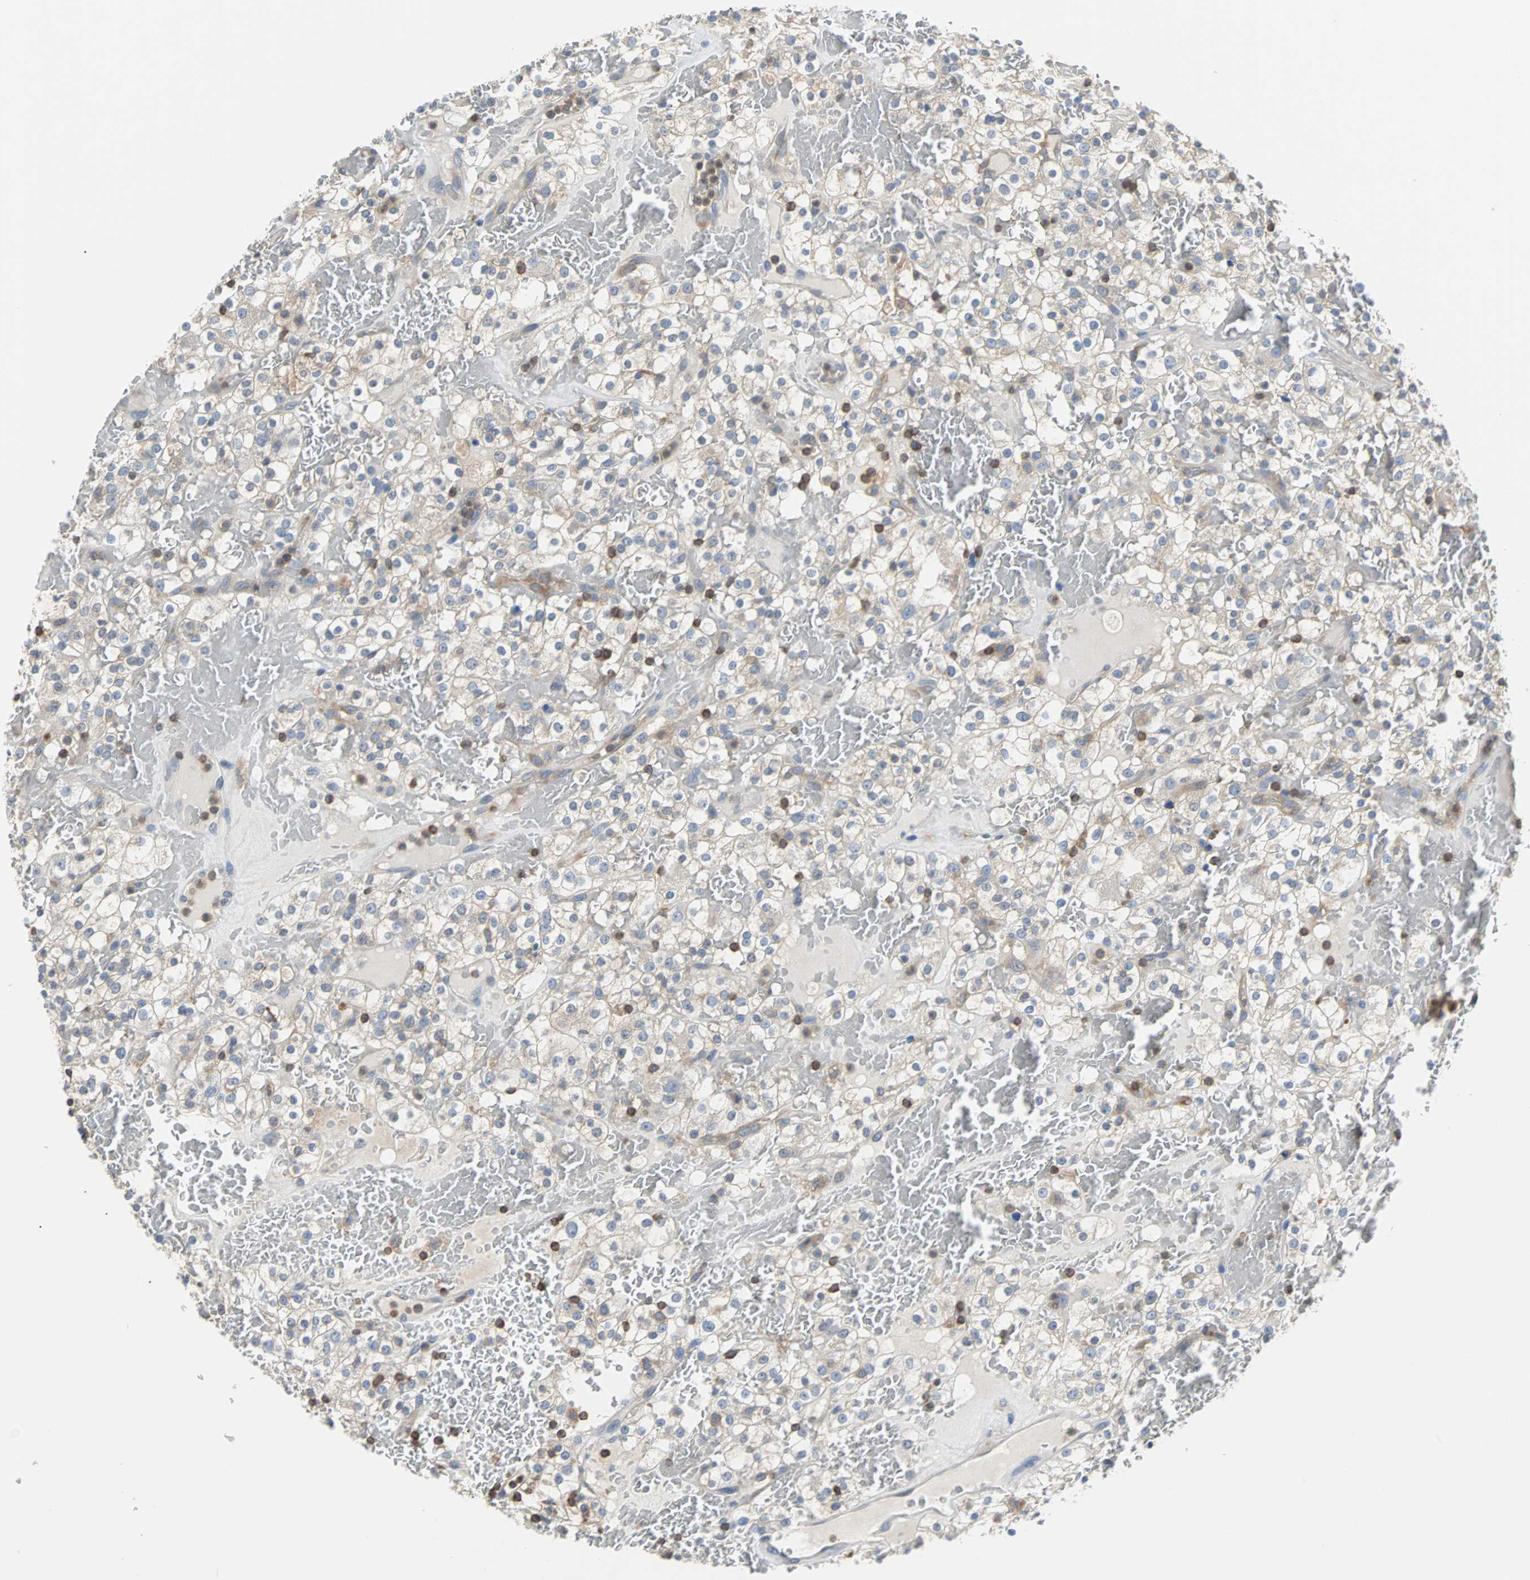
{"staining": {"intensity": "negative", "quantity": "none", "location": "none"}, "tissue": "renal cancer", "cell_type": "Tumor cells", "image_type": "cancer", "snomed": [{"axis": "morphology", "description": "Normal tissue, NOS"}, {"axis": "morphology", "description": "Adenocarcinoma, NOS"}, {"axis": "topography", "description": "Kidney"}], "caption": "Tumor cells are negative for protein expression in human renal adenocarcinoma.", "gene": "TSC22D4", "patient": {"sex": "female", "age": 72}}